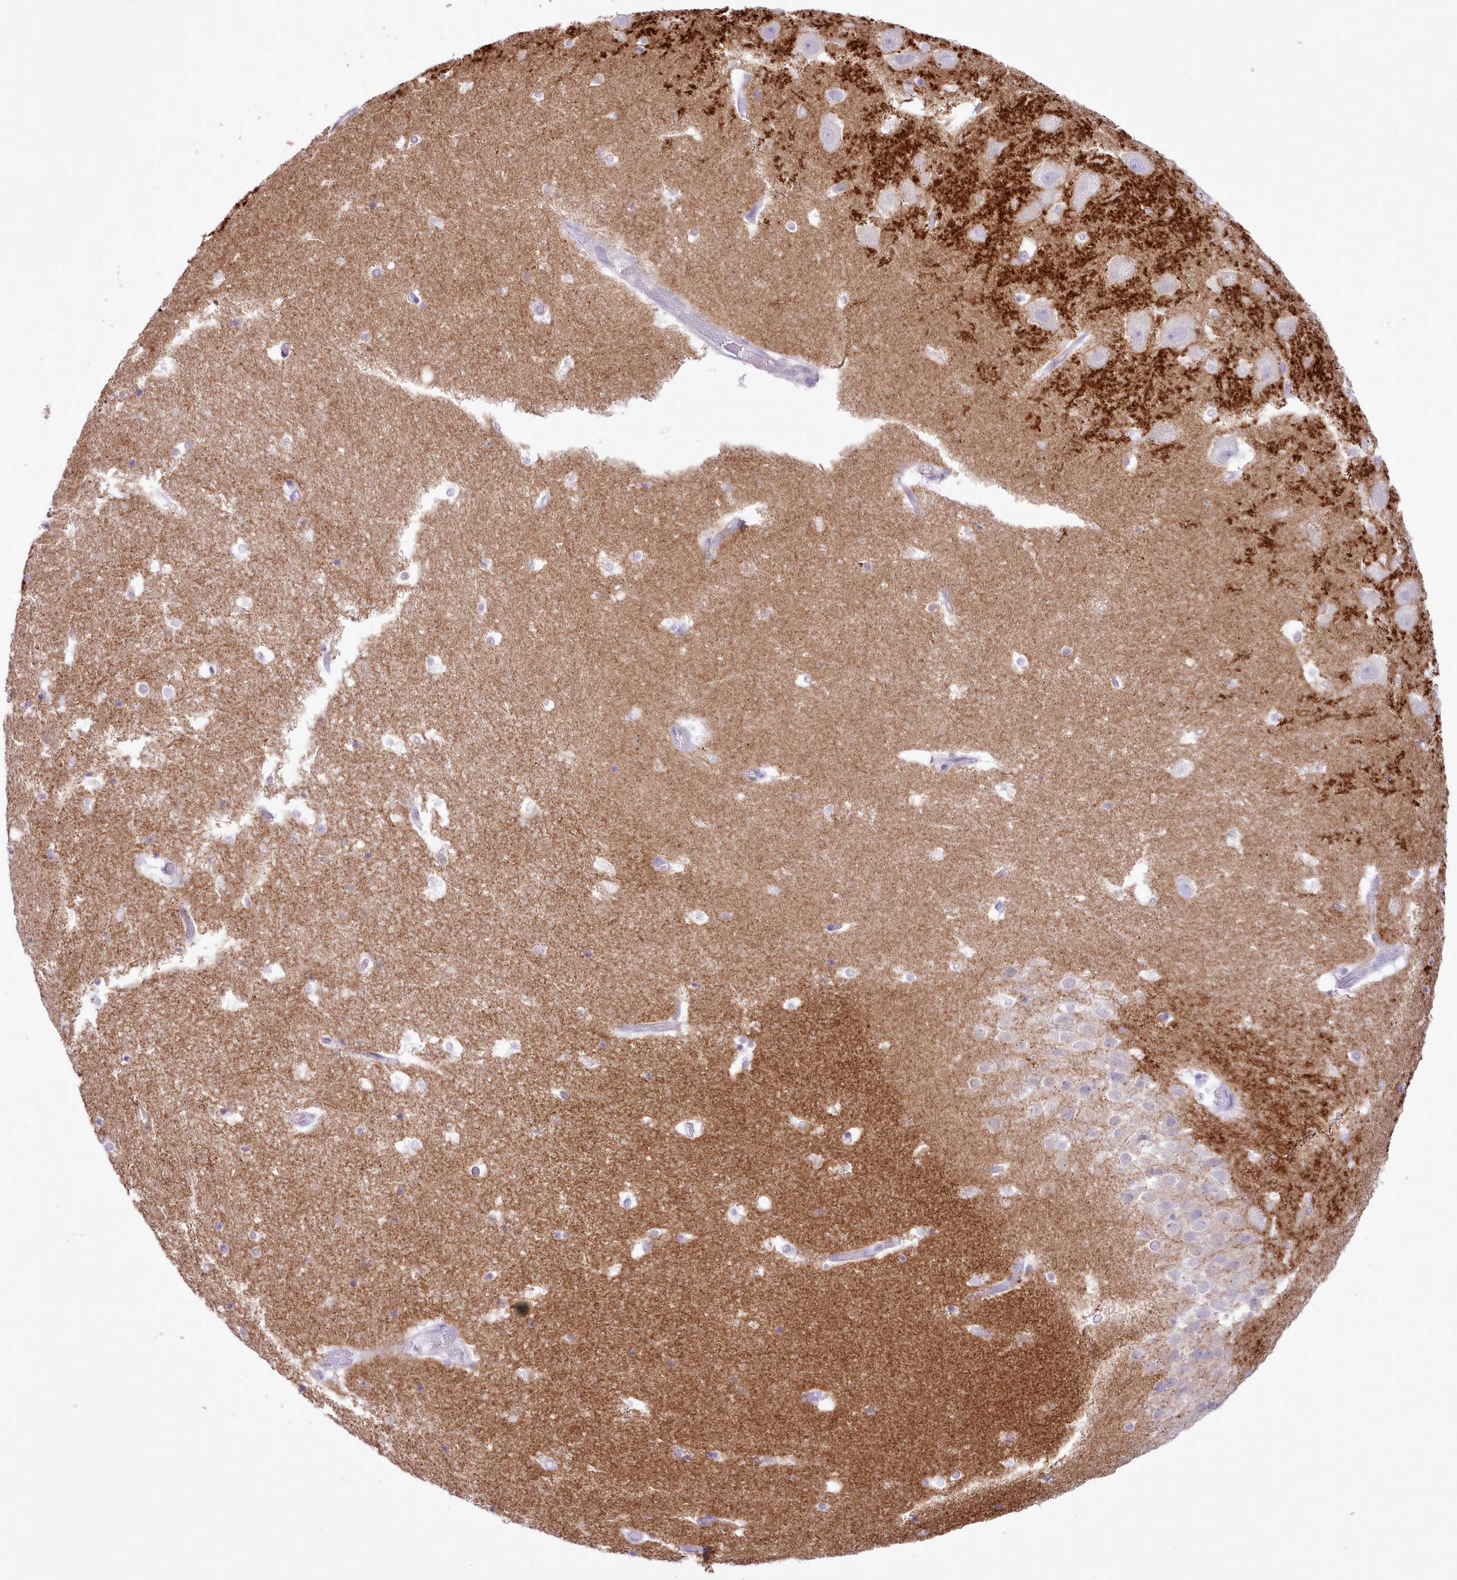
{"staining": {"intensity": "negative", "quantity": "none", "location": "none"}, "tissue": "hippocampus", "cell_type": "Glial cells", "image_type": "normal", "snomed": [{"axis": "morphology", "description": "Normal tissue, NOS"}, {"axis": "topography", "description": "Hippocampus"}], "caption": "A high-resolution micrograph shows immunohistochemistry staining of unremarkable hippocampus, which displays no significant expression in glial cells.", "gene": "MDFI", "patient": {"sex": "female", "age": 52}}